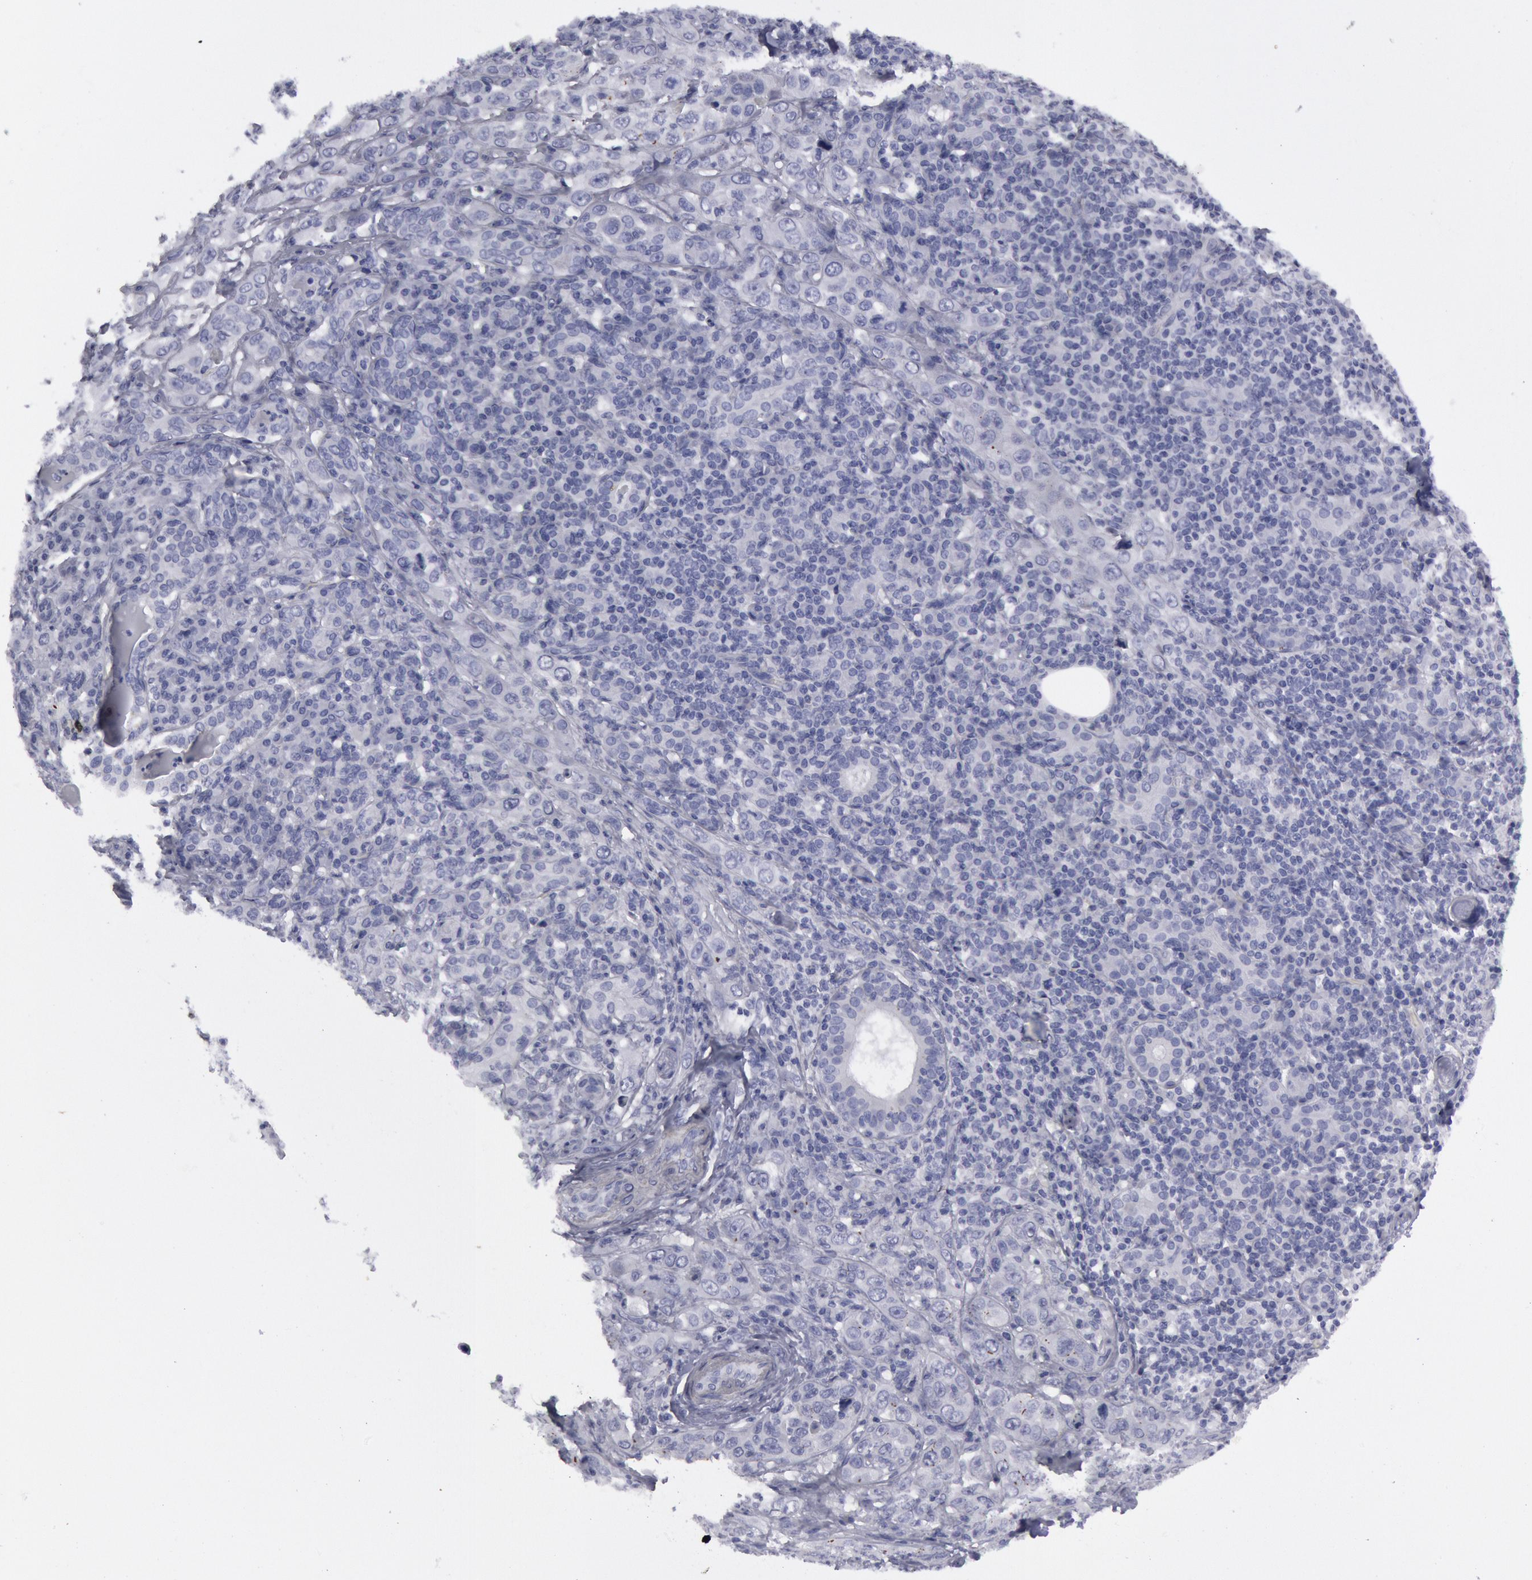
{"staining": {"intensity": "negative", "quantity": "none", "location": "none"}, "tissue": "skin cancer", "cell_type": "Tumor cells", "image_type": "cancer", "snomed": [{"axis": "morphology", "description": "Squamous cell carcinoma, NOS"}, {"axis": "topography", "description": "Skin"}], "caption": "DAB (3,3'-diaminobenzidine) immunohistochemical staining of human skin cancer (squamous cell carcinoma) reveals no significant expression in tumor cells.", "gene": "FHL1", "patient": {"sex": "male", "age": 84}}